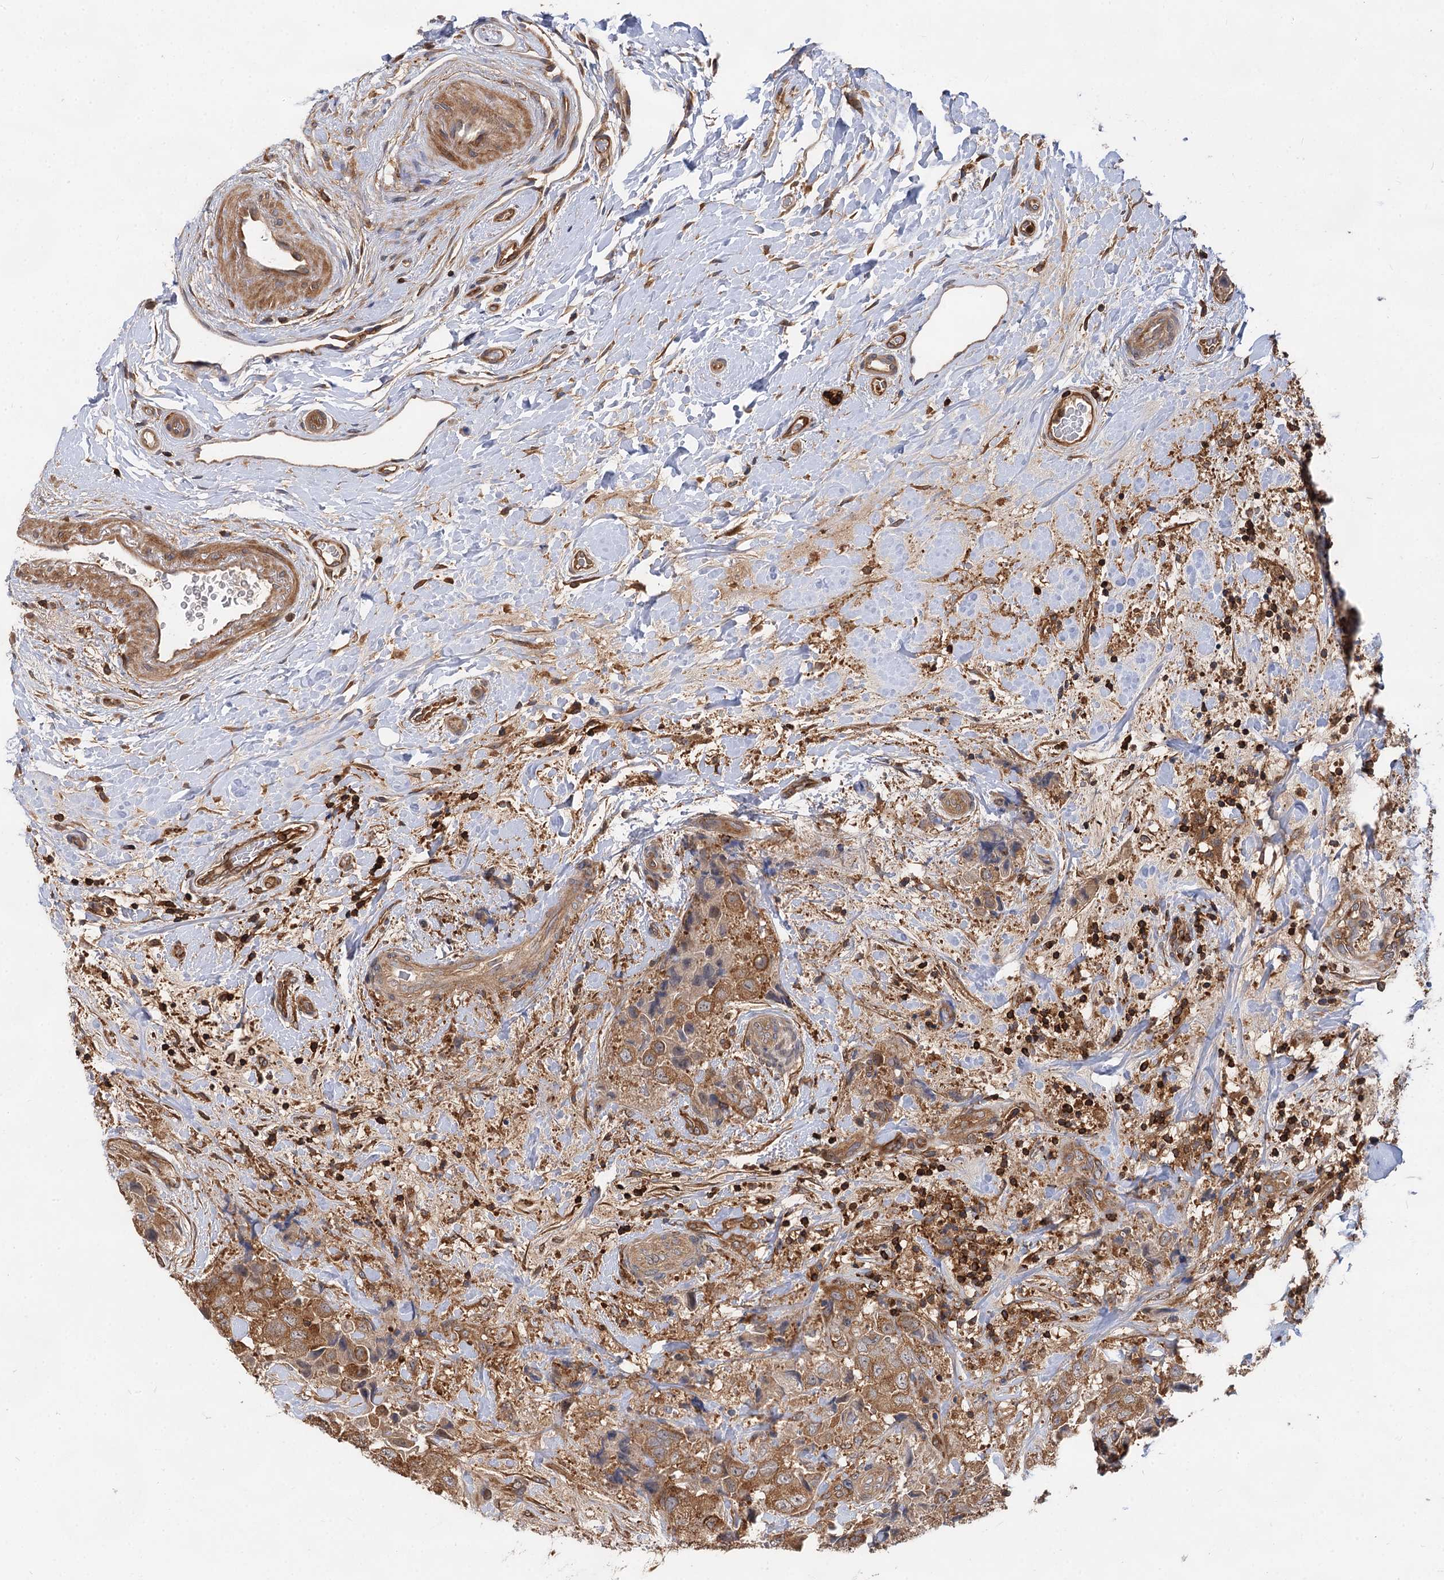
{"staining": {"intensity": "moderate", "quantity": ">75%", "location": "cytoplasmic/membranous"}, "tissue": "breast cancer", "cell_type": "Tumor cells", "image_type": "cancer", "snomed": [{"axis": "morphology", "description": "Duct carcinoma"}, {"axis": "topography", "description": "Breast"}], "caption": "Tumor cells demonstrate moderate cytoplasmic/membranous staining in approximately >75% of cells in breast infiltrating ductal carcinoma. (DAB IHC, brown staining for protein, blue staining for nuclei).", "gene": "PACS1", "patient": {"sex": "female", "age": 62}}